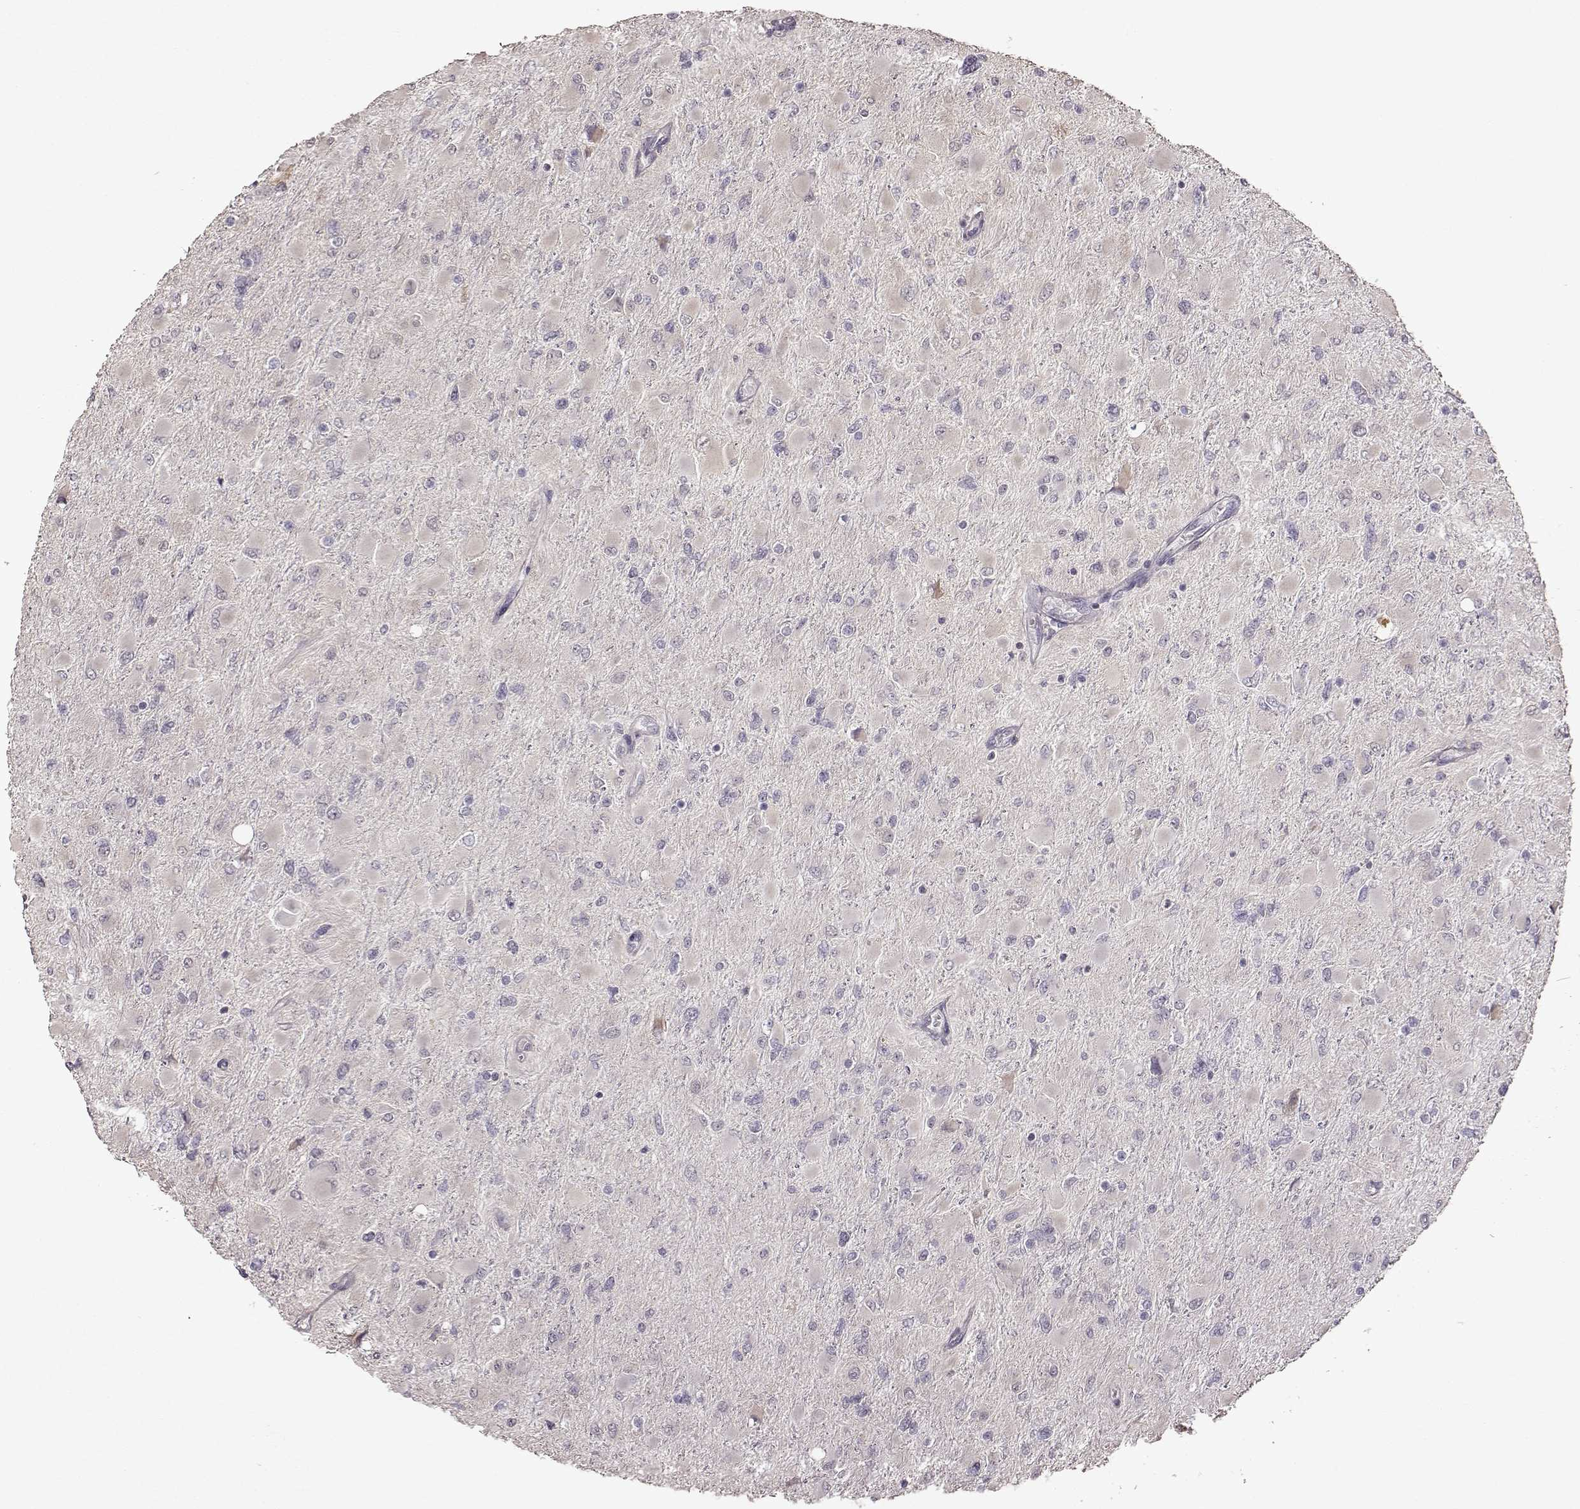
{"staining": {"intensity": "negative", "quantity": "none", "location": "none"}, "tissue": "glioma", "cell_type": "Tumor cells", "image_type": "cancer", "snomed": [{"axis": "morphology", "description": "Glioma, malignant, High grade"}, {"axis": "topography", "description": "Cerebral cortex"}], "caption": "A high-resolution histopathology image shows IHC staining of glioma, which reveals no significant positivity in tumor cells.", "gene": "CRB1", "patient": {"sex": "female", "age": 36}}